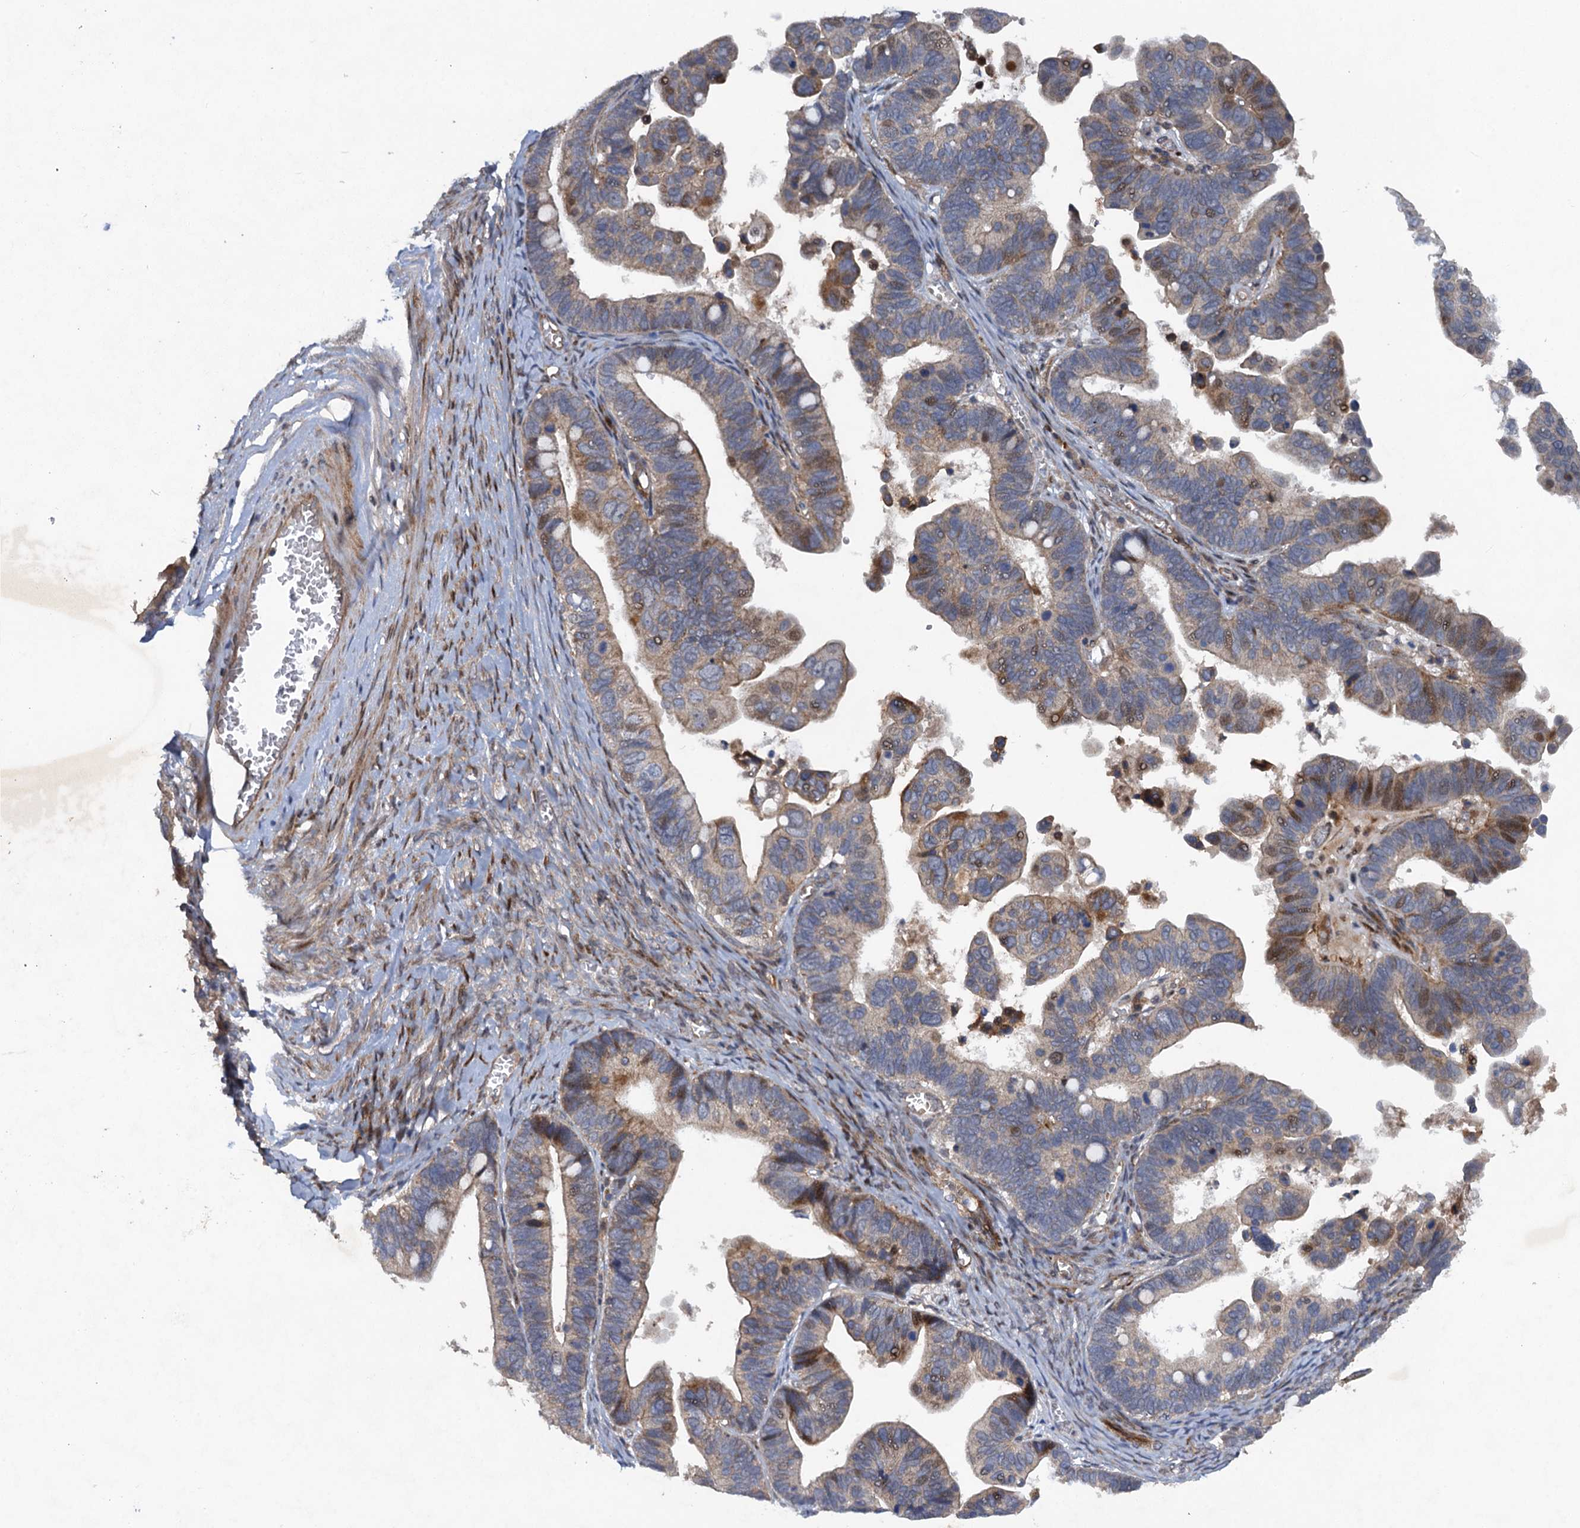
{"staining": {"intensity": "moderate", "quantity": "<25%", "location": "cytoplasmic/membranous,nuclear"}, "tissue": "ovarian cancer", "cell_type": "Tumor cells", "image_type": "cancer", "snomed": [{"axis": "morphology", "description": "Cystadenocarcinoma, serous, NOS"}, {"axis": "topography", "description": "Ovary"}], "caption": "Ovarian cancer (serous cystadenocarcinoma) stained for a protein (brown) shows moderate cytoplasmic/membranous and nuclear positive positivity in approximately <25% of tumor cells.", "gene": "NUDT22", "patient": {"sex": "female", "age": 56}}